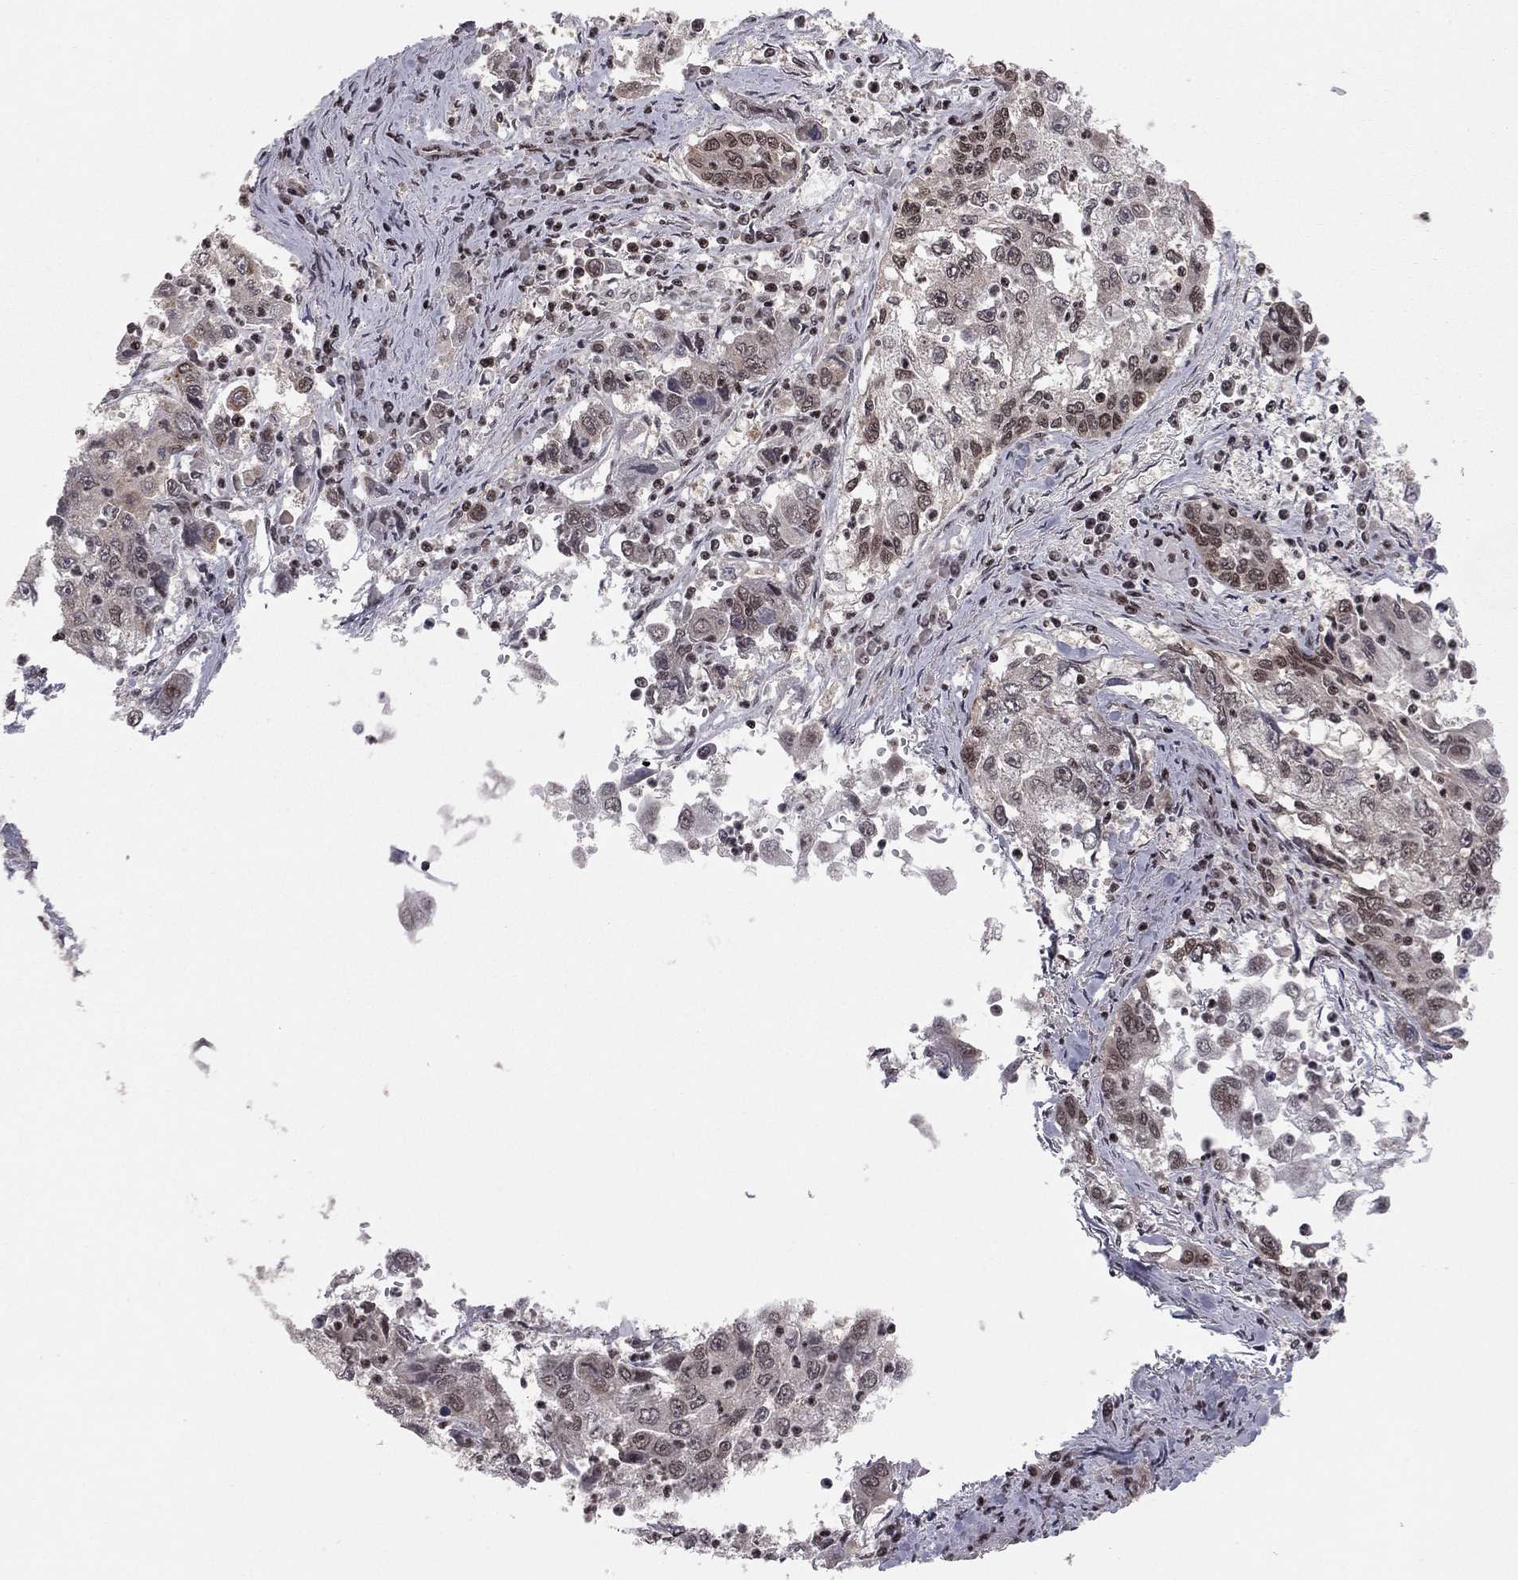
{"staining": {"intensity": "weak", "quantity": "<25%", "location": "nuclear"}, "tissue": "cervical cancer", "cell_type": "Tumor cells", "image_type": "cancer", "snomed": [{"axis": "morphology", "description": "Squamous cell carcinoma, NOS"}, {"axis": "topography", "description": "Cervix"}], "caption": "This is an immunohistochemistry (IHC) micrograph of cervical cancer (squamous cell carcinoma). There is no positivity in tumor cells.", "gene": "NFYB", "patient": {"sex": "female", "age": 36}}